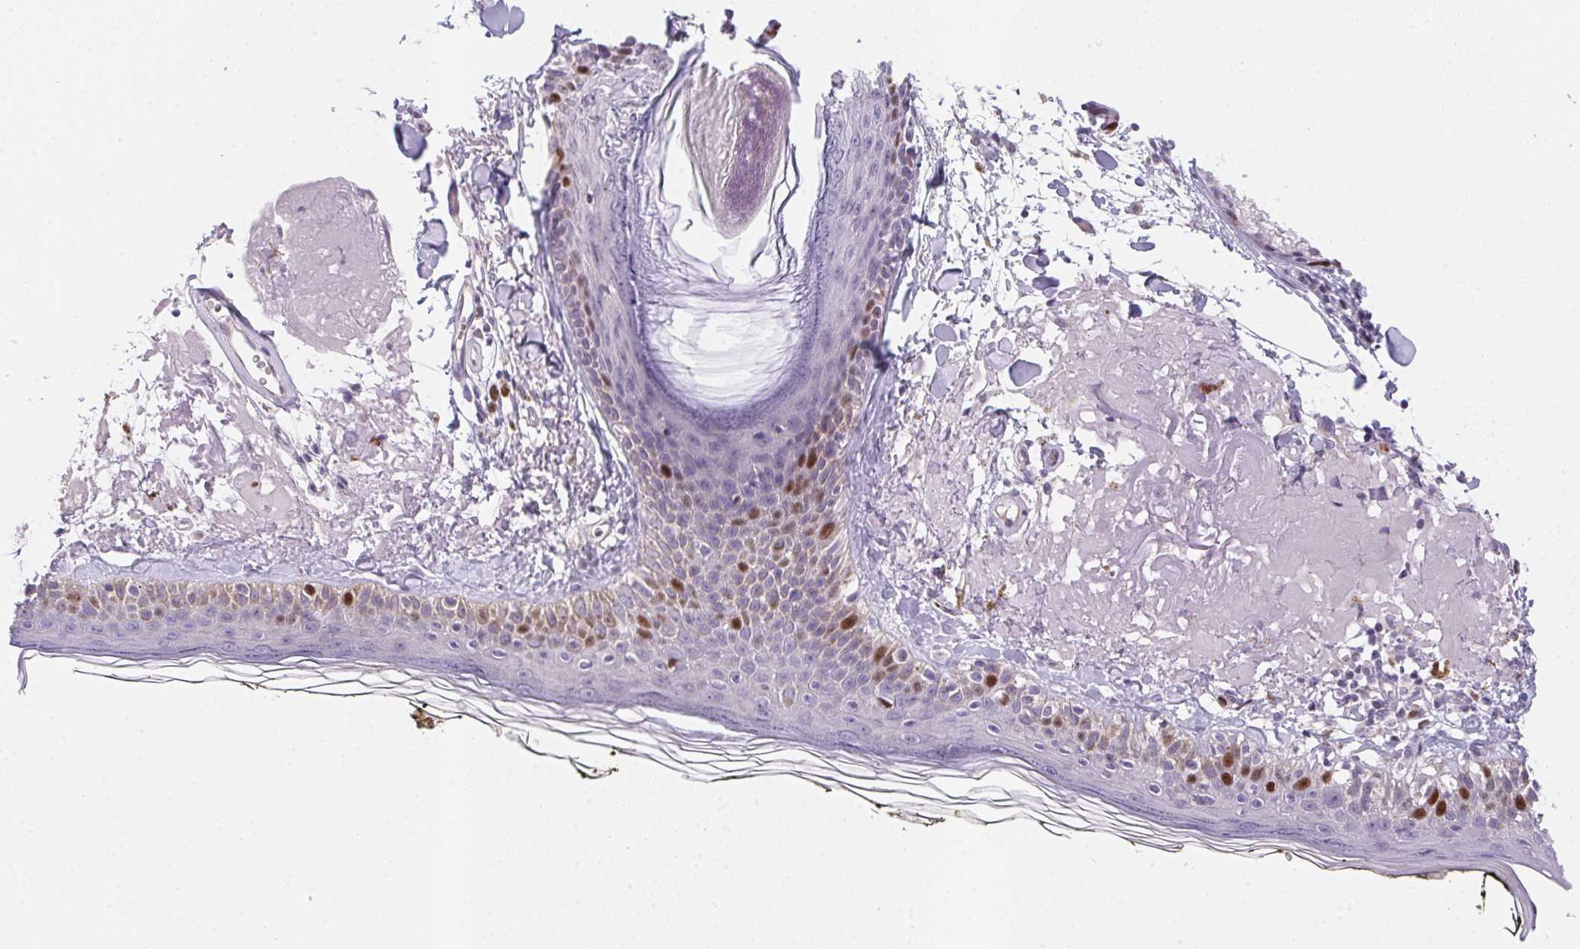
{"staining": {"intensity": "negative", "quantity": "none", "location": "none"}, "tissue": "skin", "cell_type": "Fibroblasts", "image_type": "normal", "snomed": [{"axis": "morphology", "description": "Normal tissue, NOS"}, {"axis": "topography", "description": "Skin"}], "caption": "Immunohistochemical staining of normal human skin exhibits no significant expression in fibroblasts. Nuclei are stained in blue.", "gene": "HELLS", "patient": {"sex": "male", "age": 76}}